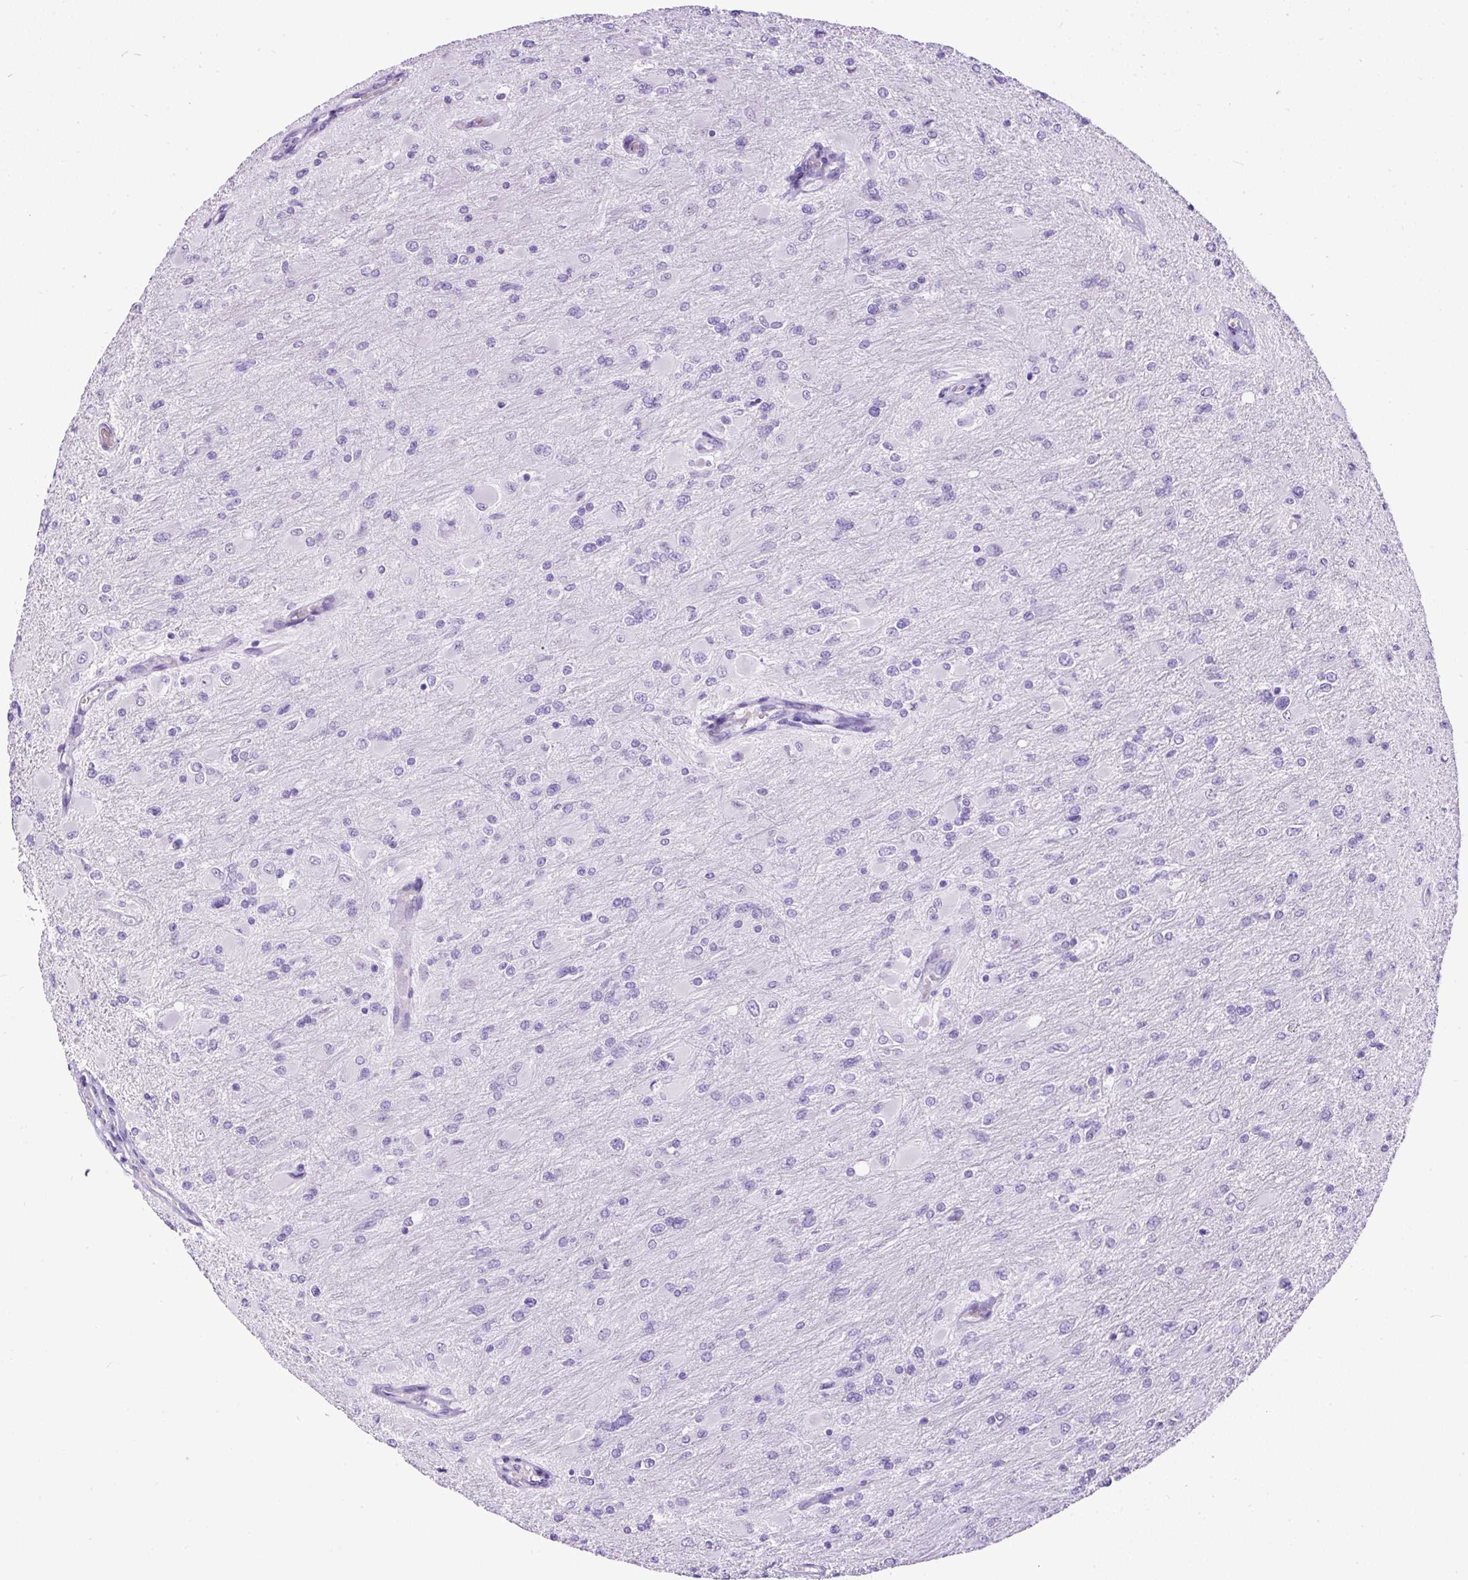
{"staining": {"intensity": "negative", "quantity": "none", "location": "none"}, "tissue": "glioma", "cell_type": "Tumor cells", "image_type": "cancer", "snomed": [{"axis": "morphology", "description": "Glioma, malignant, High grade"}, {"axis": "topography", "description": "Cerebral cortex"}], "caption": "A micrograph of glioma stained for a protein exhibits no brown staining in tumor cells.", "gene": "CEL", "patient": {"sex": "female", "age": 36}}